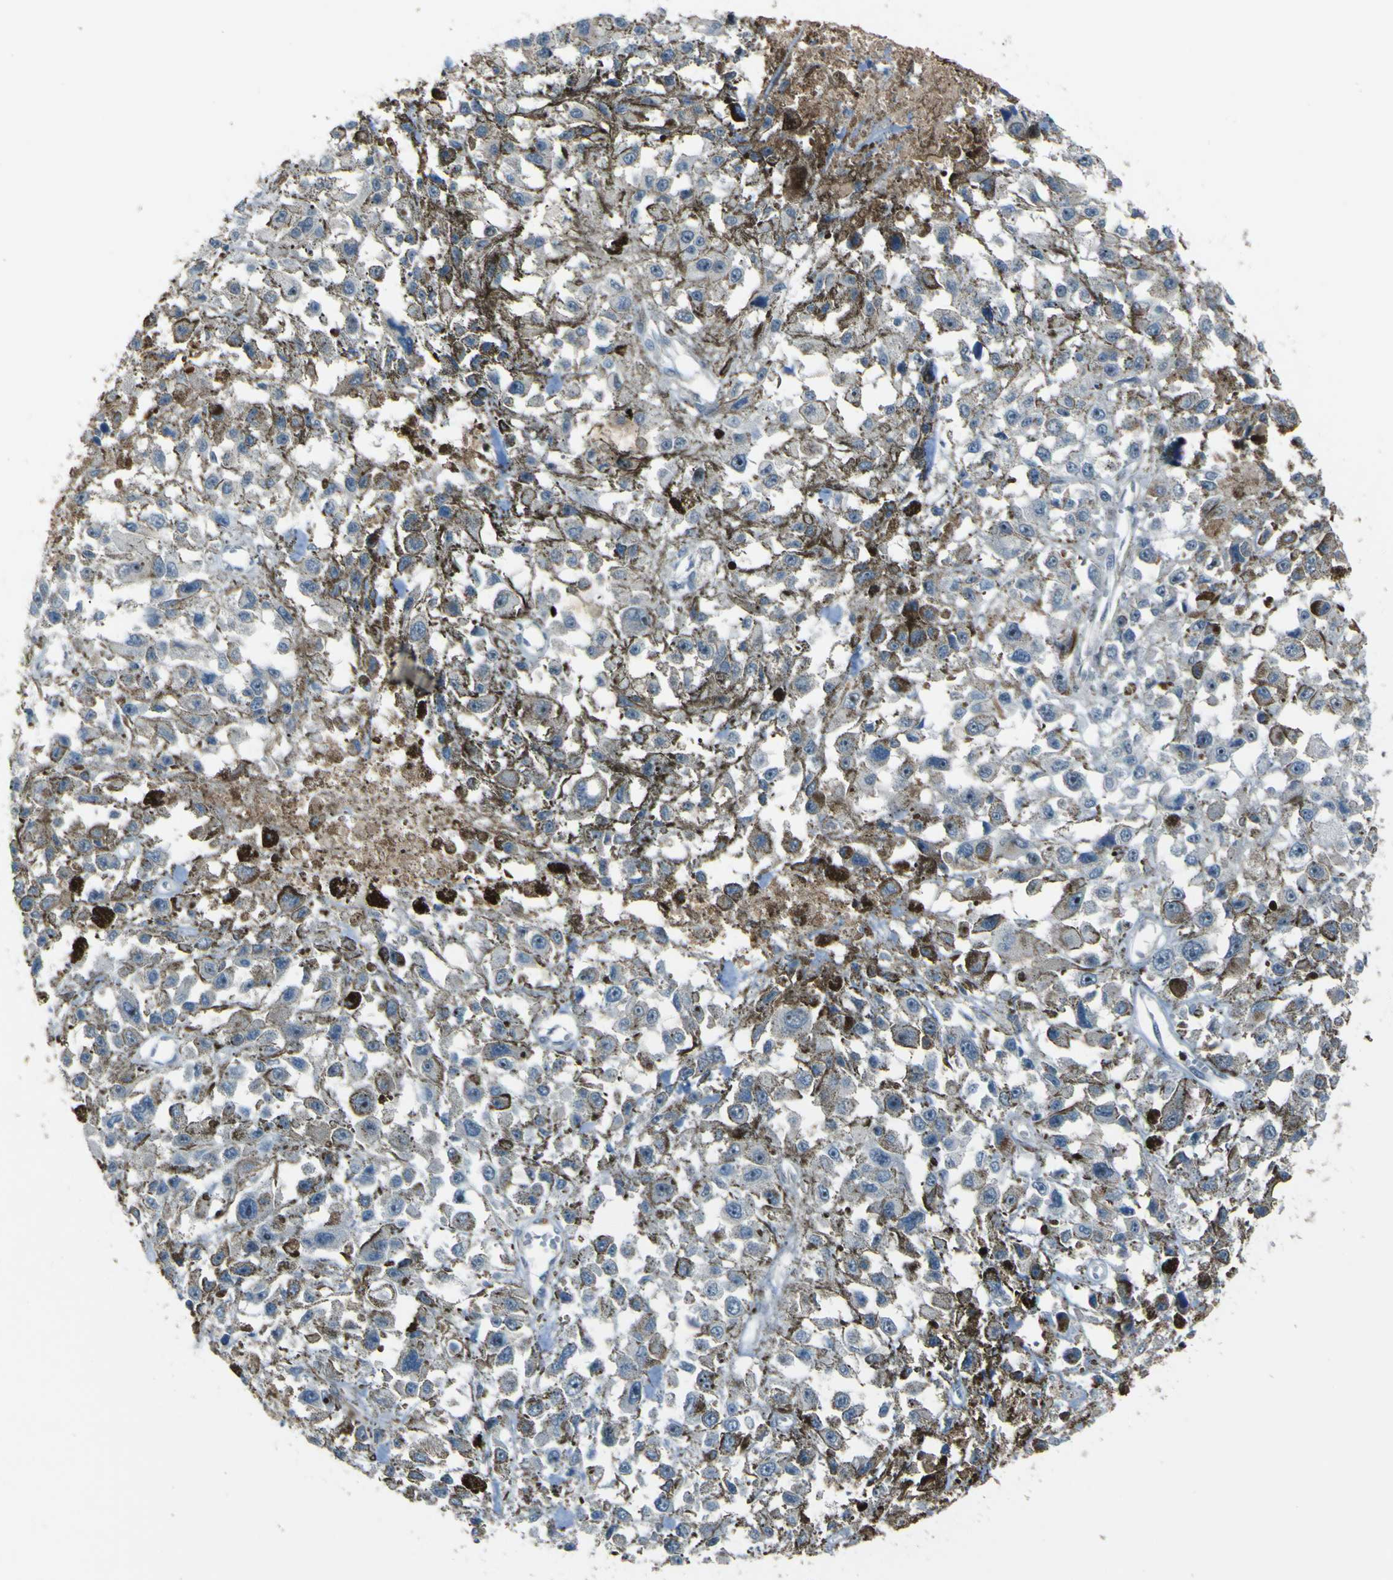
{"staining": {"intensity": "negative", "quantity": "none", "location": "none"}, "tissue": "melanoma", "cell_type": "Tumor cells", "image_type": "cancer", "snomed": [{"axis": "morphology", "description": "Malignant melanoma, Metastatic site"}, {"axis": "topography", "description": "Lymph node"}], "caption": "Tumor cells are negative for brown protein staining in melanoma.", "gene": "PCDHB5", "patient": {"sex": "male", "age": 59}}